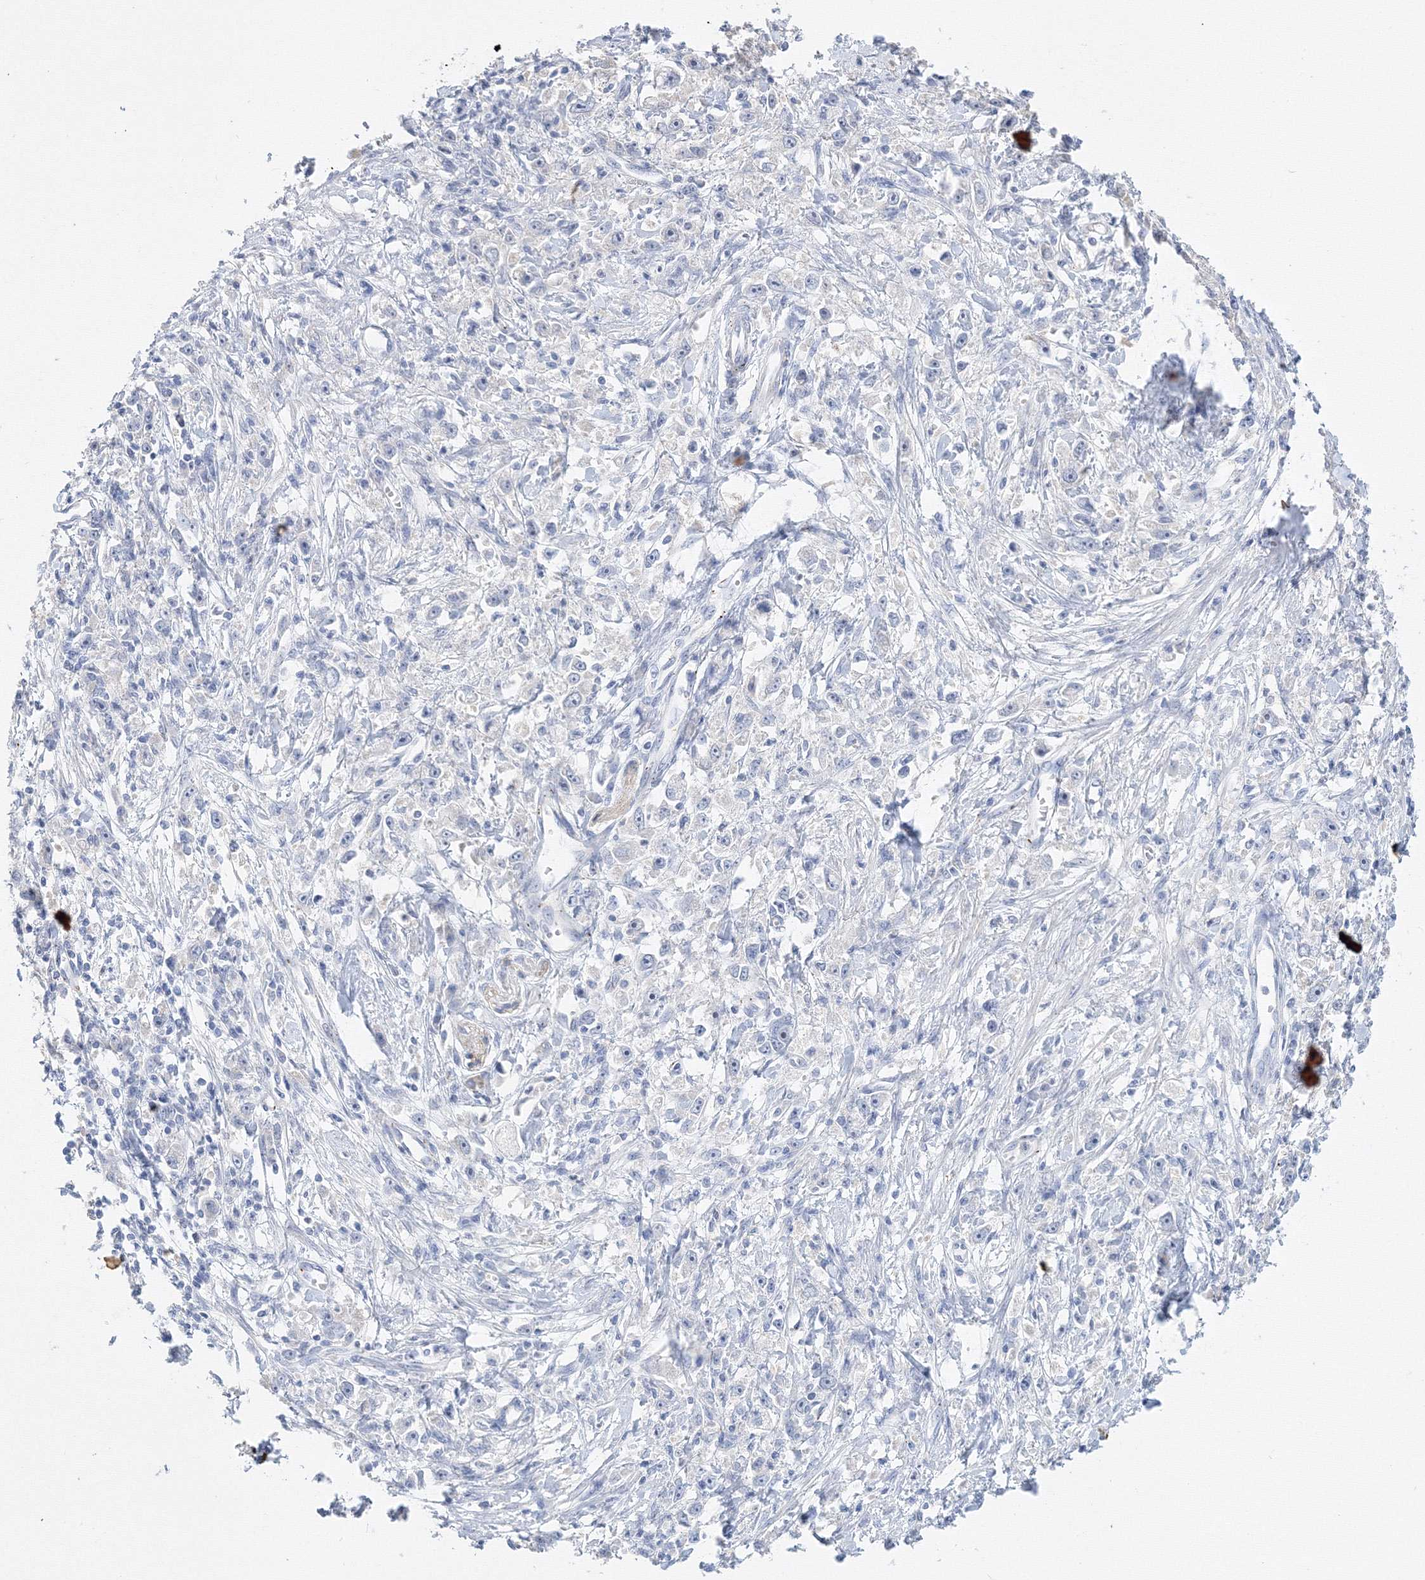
{"staining": {"intensity": "negative", "quantity": "none", "location": "none"}, "tissue": "stomach cancer", "cell_type": "Tumor cells", "image_type": "cancer", "snomed": [{"axis": "morphology", "description": "Adenocarcinoma, NOS"}, {"axis": "topography", "description": "Stomach"}], "caption": "There is no significant positivity in tumor cells of adenocarcinoma (stomach). (DAB (3,3'-diaminobenzidine) immunohistochemistry visualized using brightfield microscopy, high magnification).", "gene": "AASDH", "patient": {"sex": "female", "age": 59}}